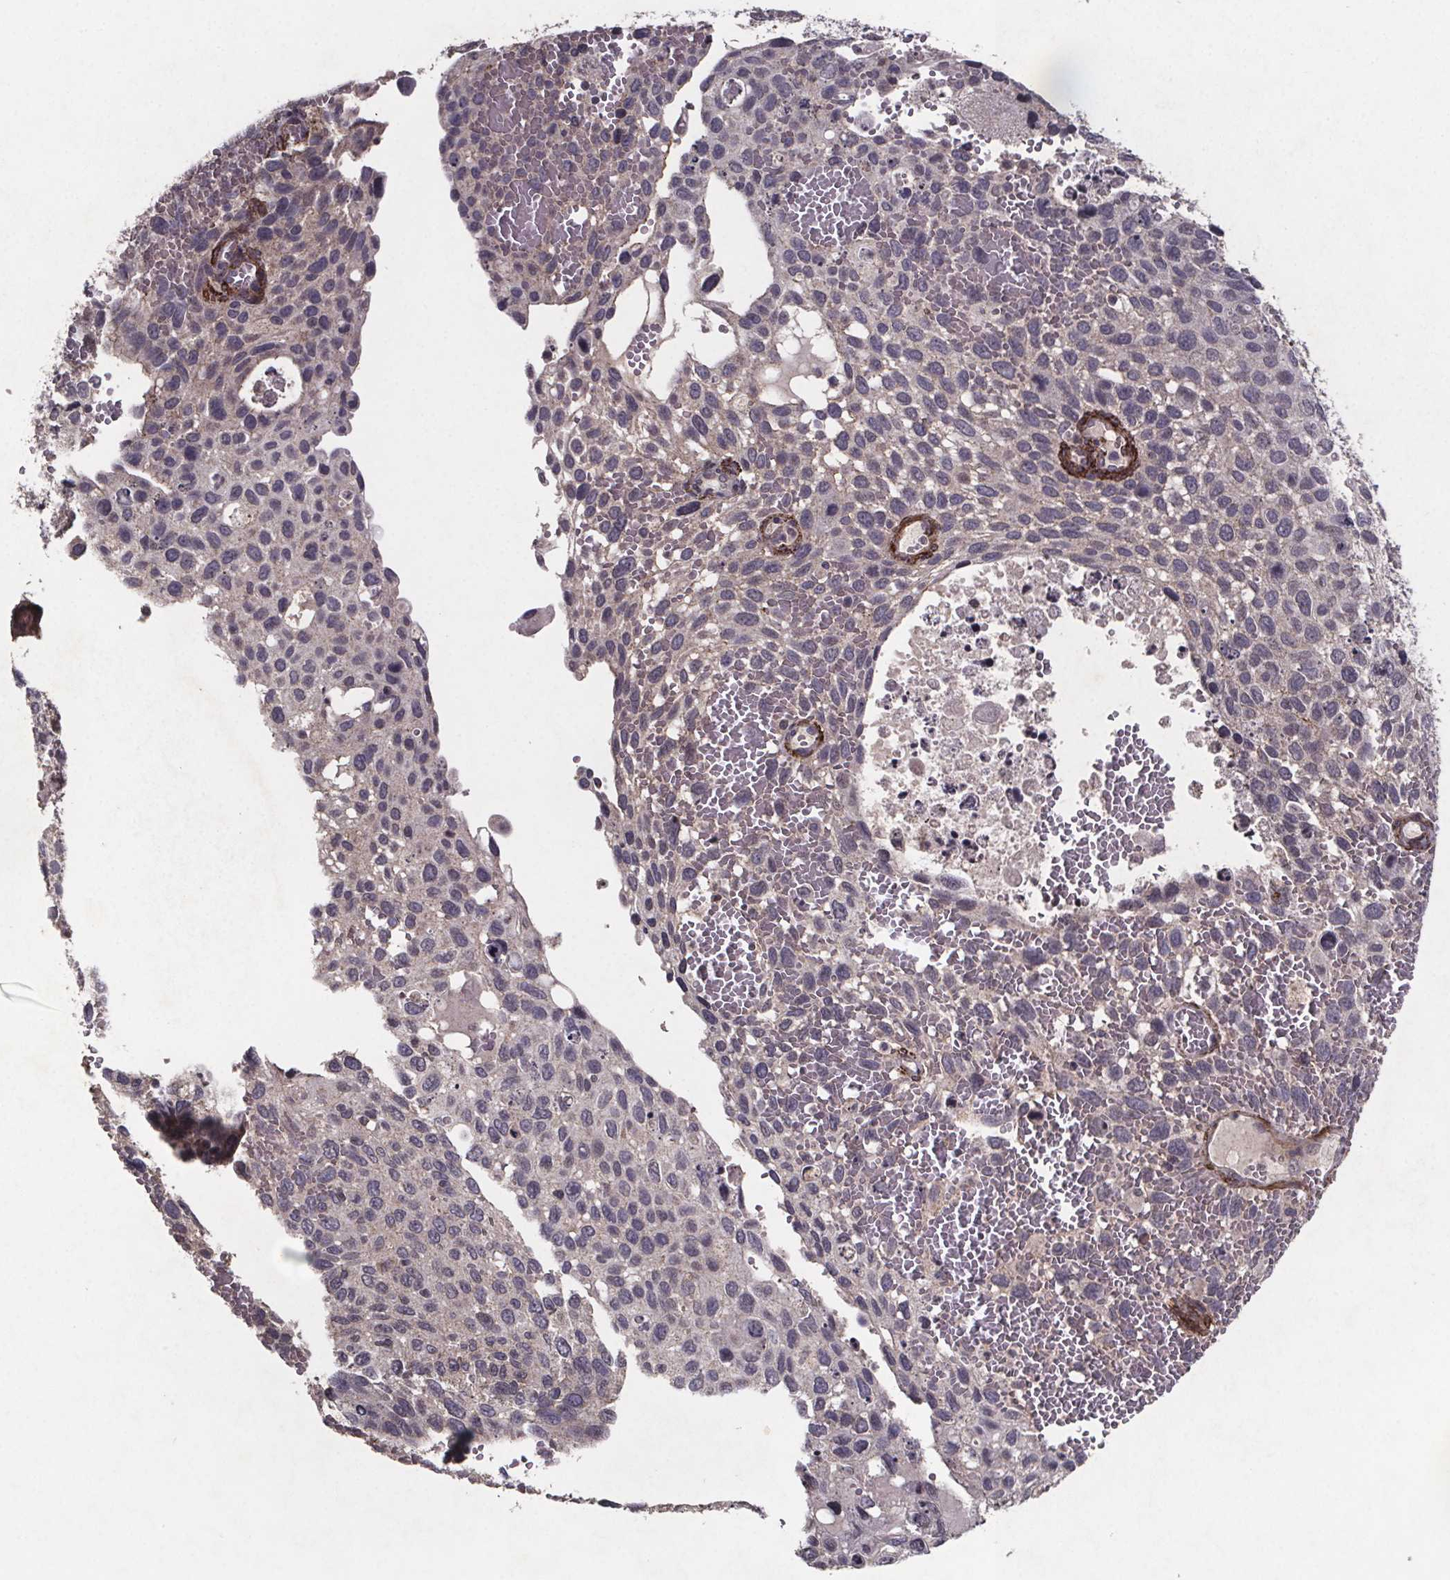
{"staining": {"intensity": "negative", "quantity": "none", "location": "none"}, "tissue": "cervical cancer", "cell_type": "Tumor cells", "image_type": "cancer", "snomed": [{"axis": "morphology", "description": "Squamous cell carcinoma, NOS"}, {"axis": "topography", "description": "Cervix"}], "caption": "Cervical cancer (squamous cell carcinoma) was stained to show a protein in brown. There is no significant positivity in tumor cells.", "gene": "PALLD", "patient": {"sex": "female", "age": 70}}